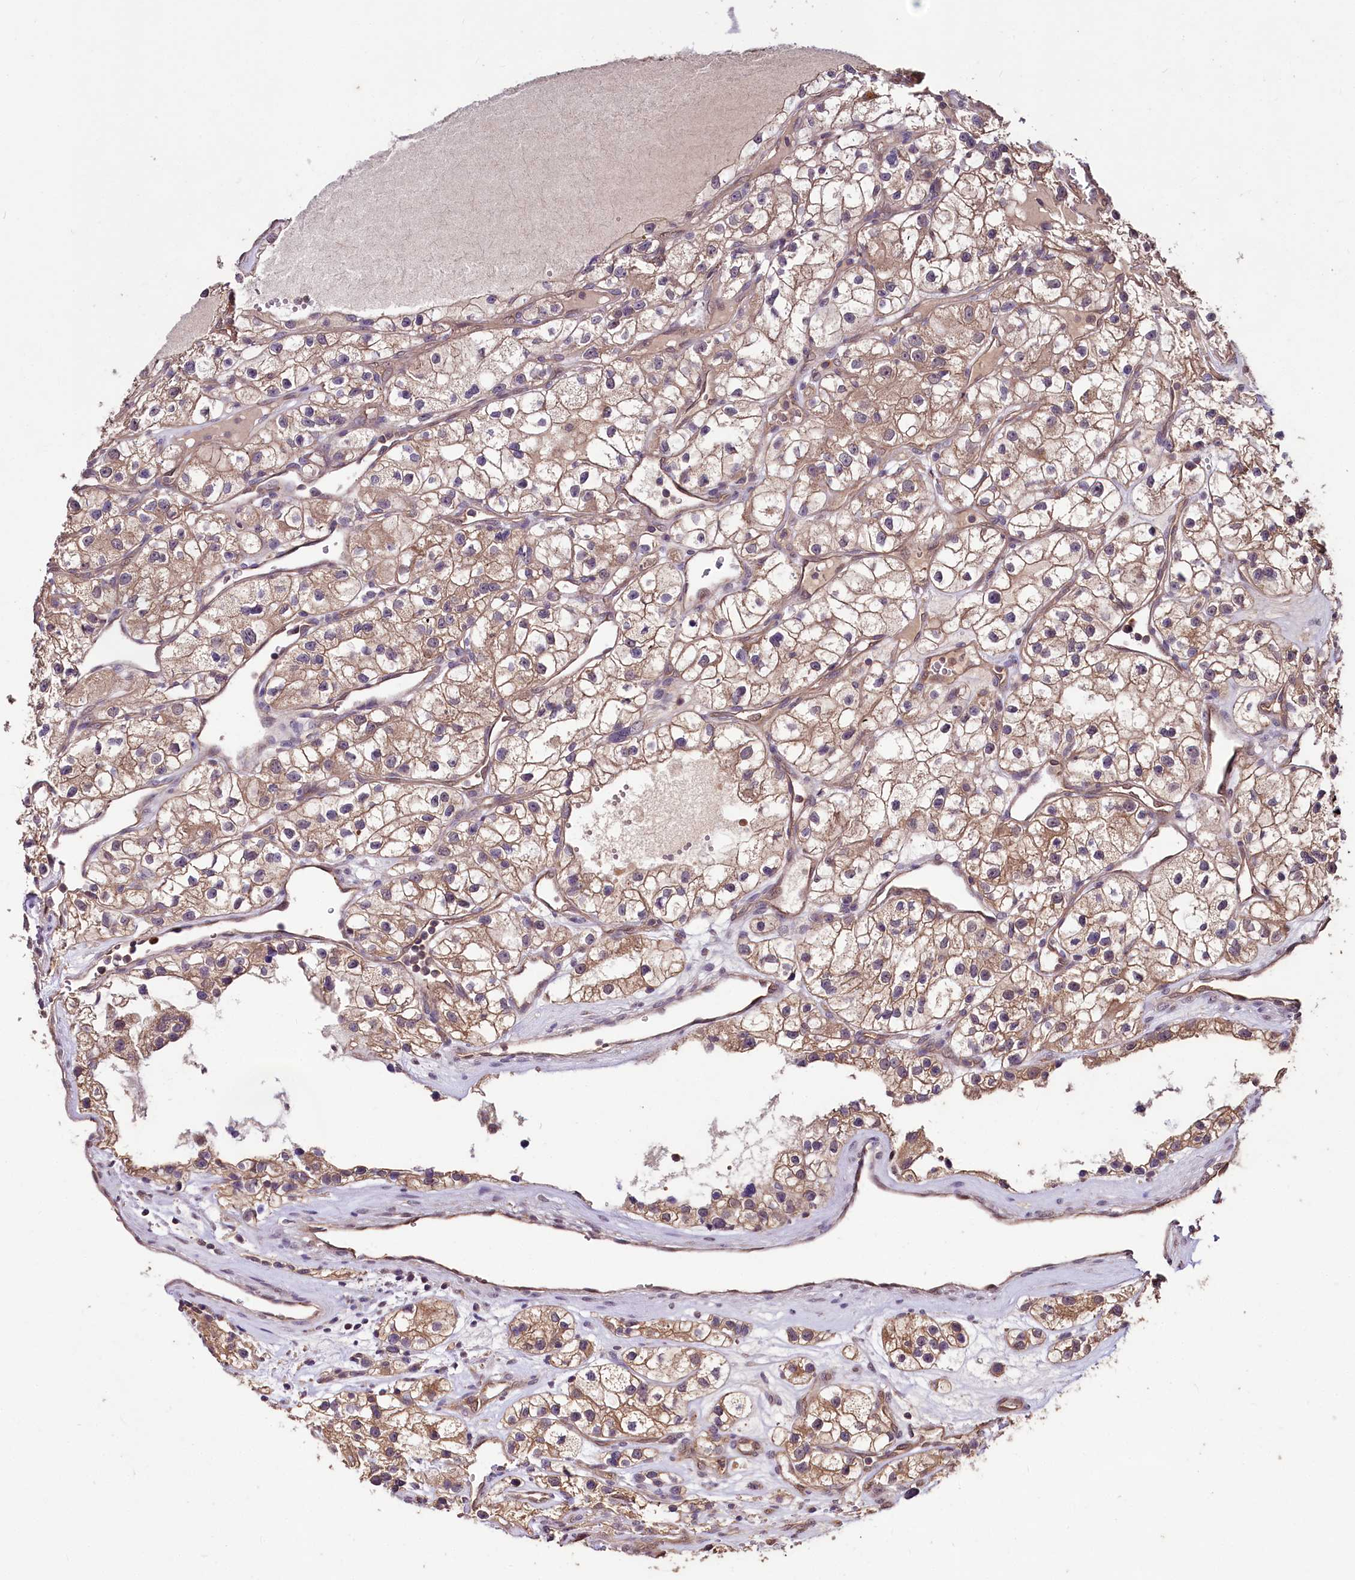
{"staining": {"intensity": "moderate", "quantity": ">75%", "location": "cytoplasmic/membranous"}, "tissue": "renal cancer", "cell_type": "Tumor cells", "image_type": "cancer", "snomed": [{"axis": "morphology", "description": "Adenocarcinoma, NOS"}, {"axis": "topography", "description": "Kidney"}], "caption": "About >75% of tumor cells in renal cancer display moderate cytoplasmic/membranous protein expression as visualized by brown immunohistochemical staining.", "gene": "KLRB1", "patient": {"sex": "female", "age": 57}}